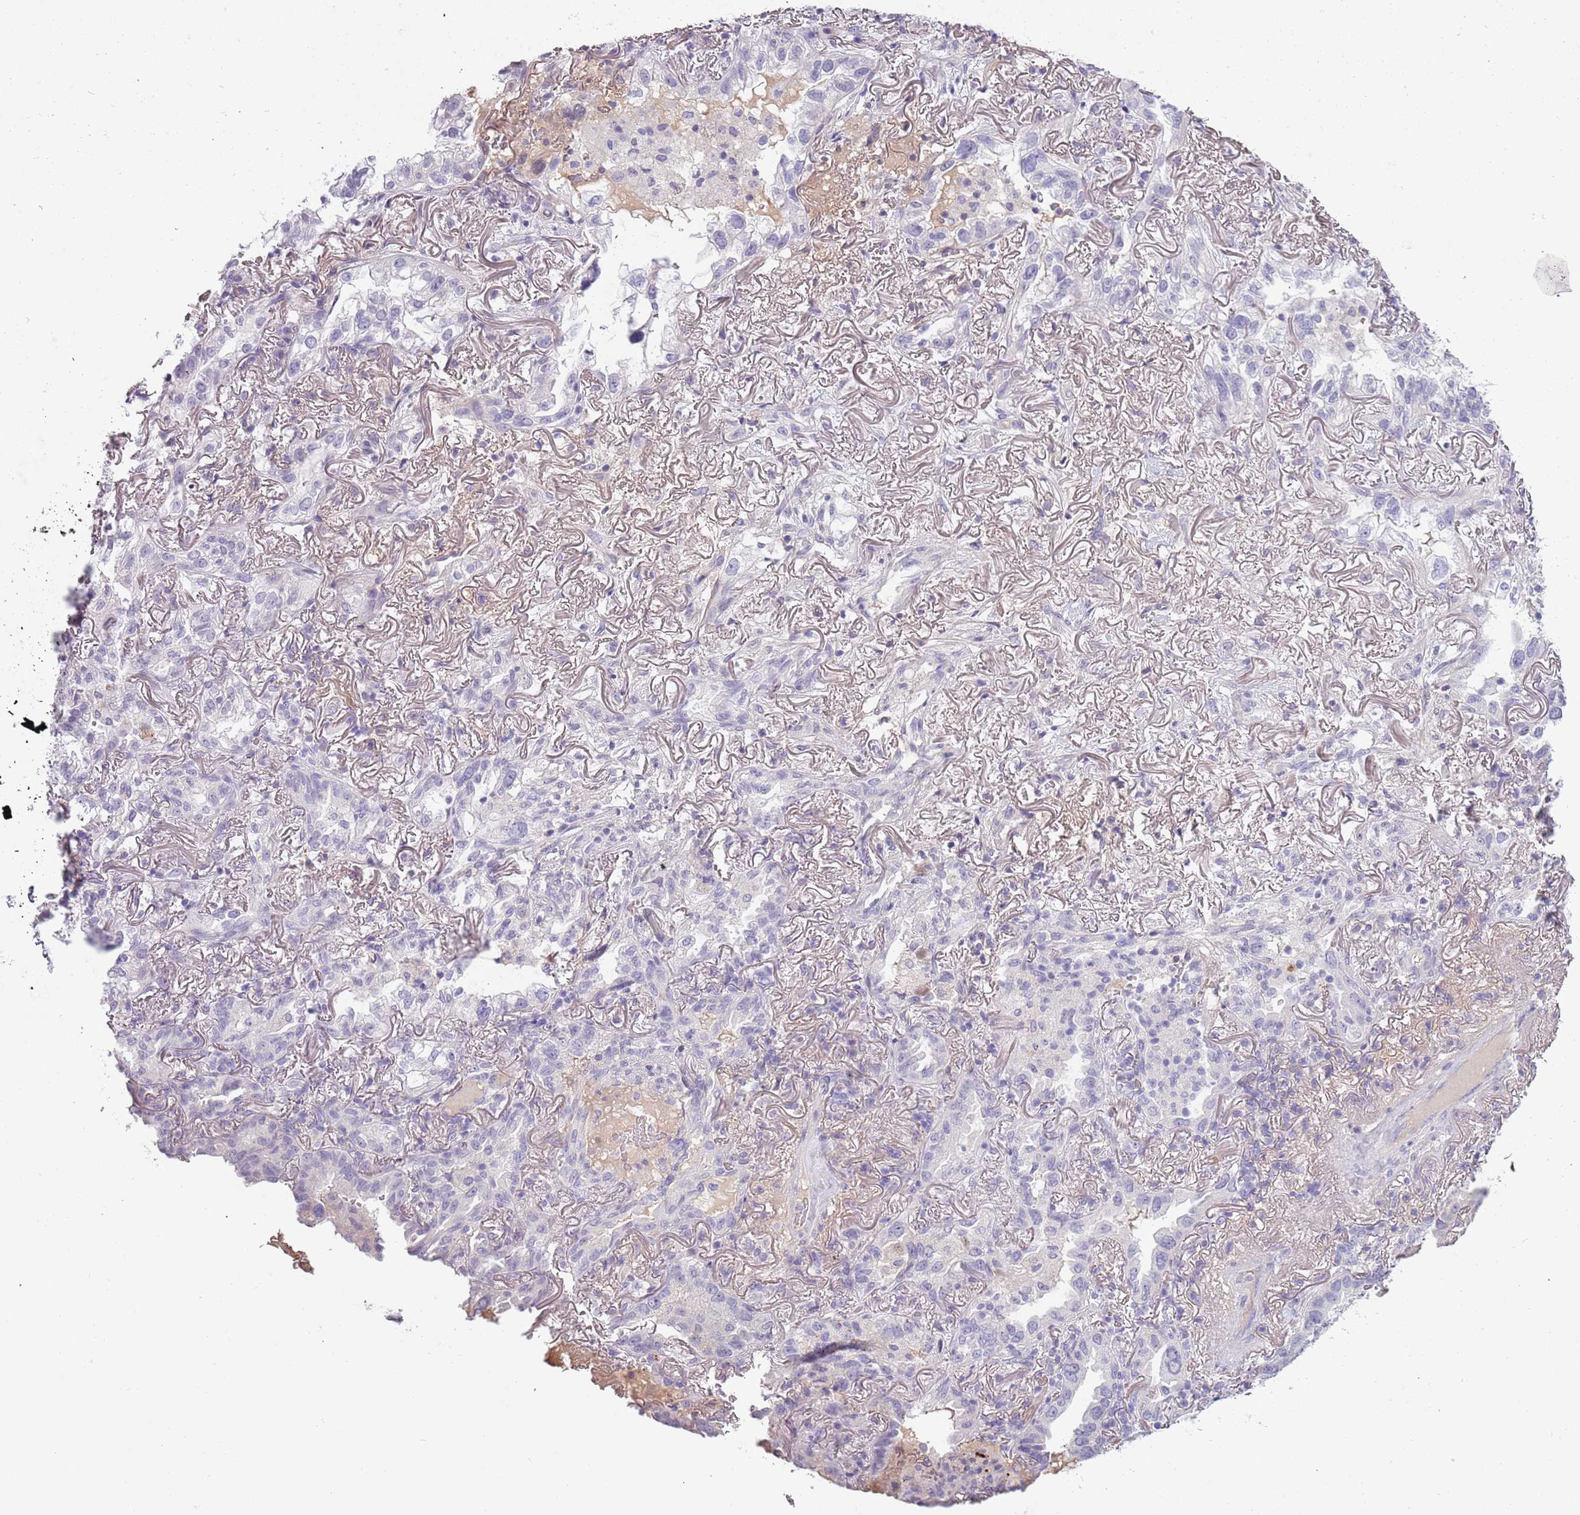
{"staining": {"intensity": "negative", "quantity": "none", "location": "none"}, "tissue": "lung cancer", "cell_type": "Tumor cells", "image_type": "cancer", "snomed": [{"axis": "morphology", "description": "Adenocarcinoma, NOS"}, {"axis": "topography", "description": "Lung"}], "caption": "The immunohistochemistry photomicrograph has no significant staining in tumor cells of lung adenocarcinoma tissue. (Stains: DAB (3,3'-diaminobenzidine) IHC with hematoxylin counter stain, Microscopy: brightfield microscopy at high magnification).", "gene": "TNFRSF6B", "patient": {"sex": "female", "age": 69}}